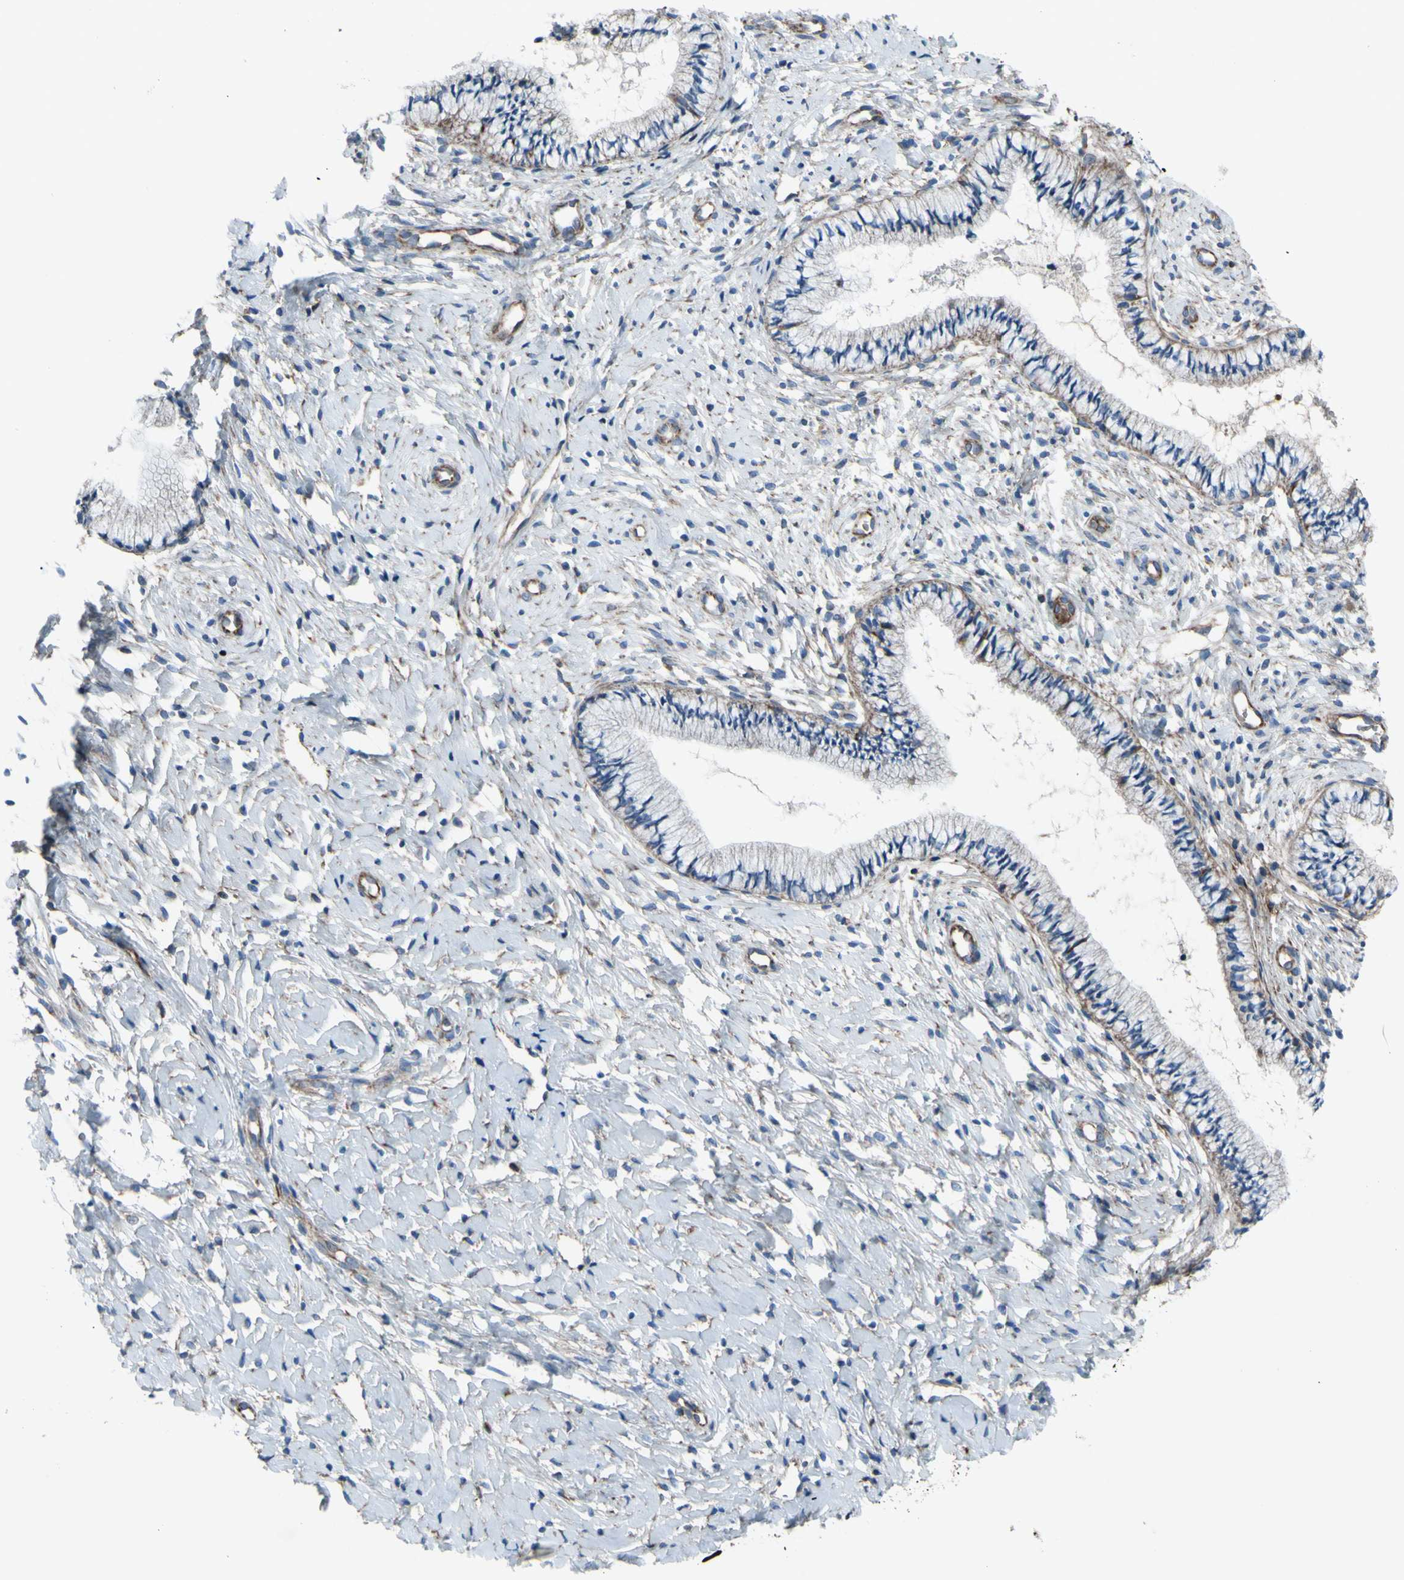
{"staining": {"intensity": "weak", "quantity": ">75%", "location": "cytoplasmic/membranous"}, "tissue": "cervix", "cell_type": "Glandular cells", "image_type": "normal", "snomed": [{"axis": "morphology", "description": "Normal tissue, NOS"}, {"axis": "topography", "description": "Cervix"}], "caption": "A high-resolution micrograph shows immunohistochemistry (IHC) staining of benign cervix, which demonstrates weak cytoplasmic/membranous expression in approximately >75% of glandular cells.", "gene": "EMC7", "patient": {"sex": "female", "age": 46}}